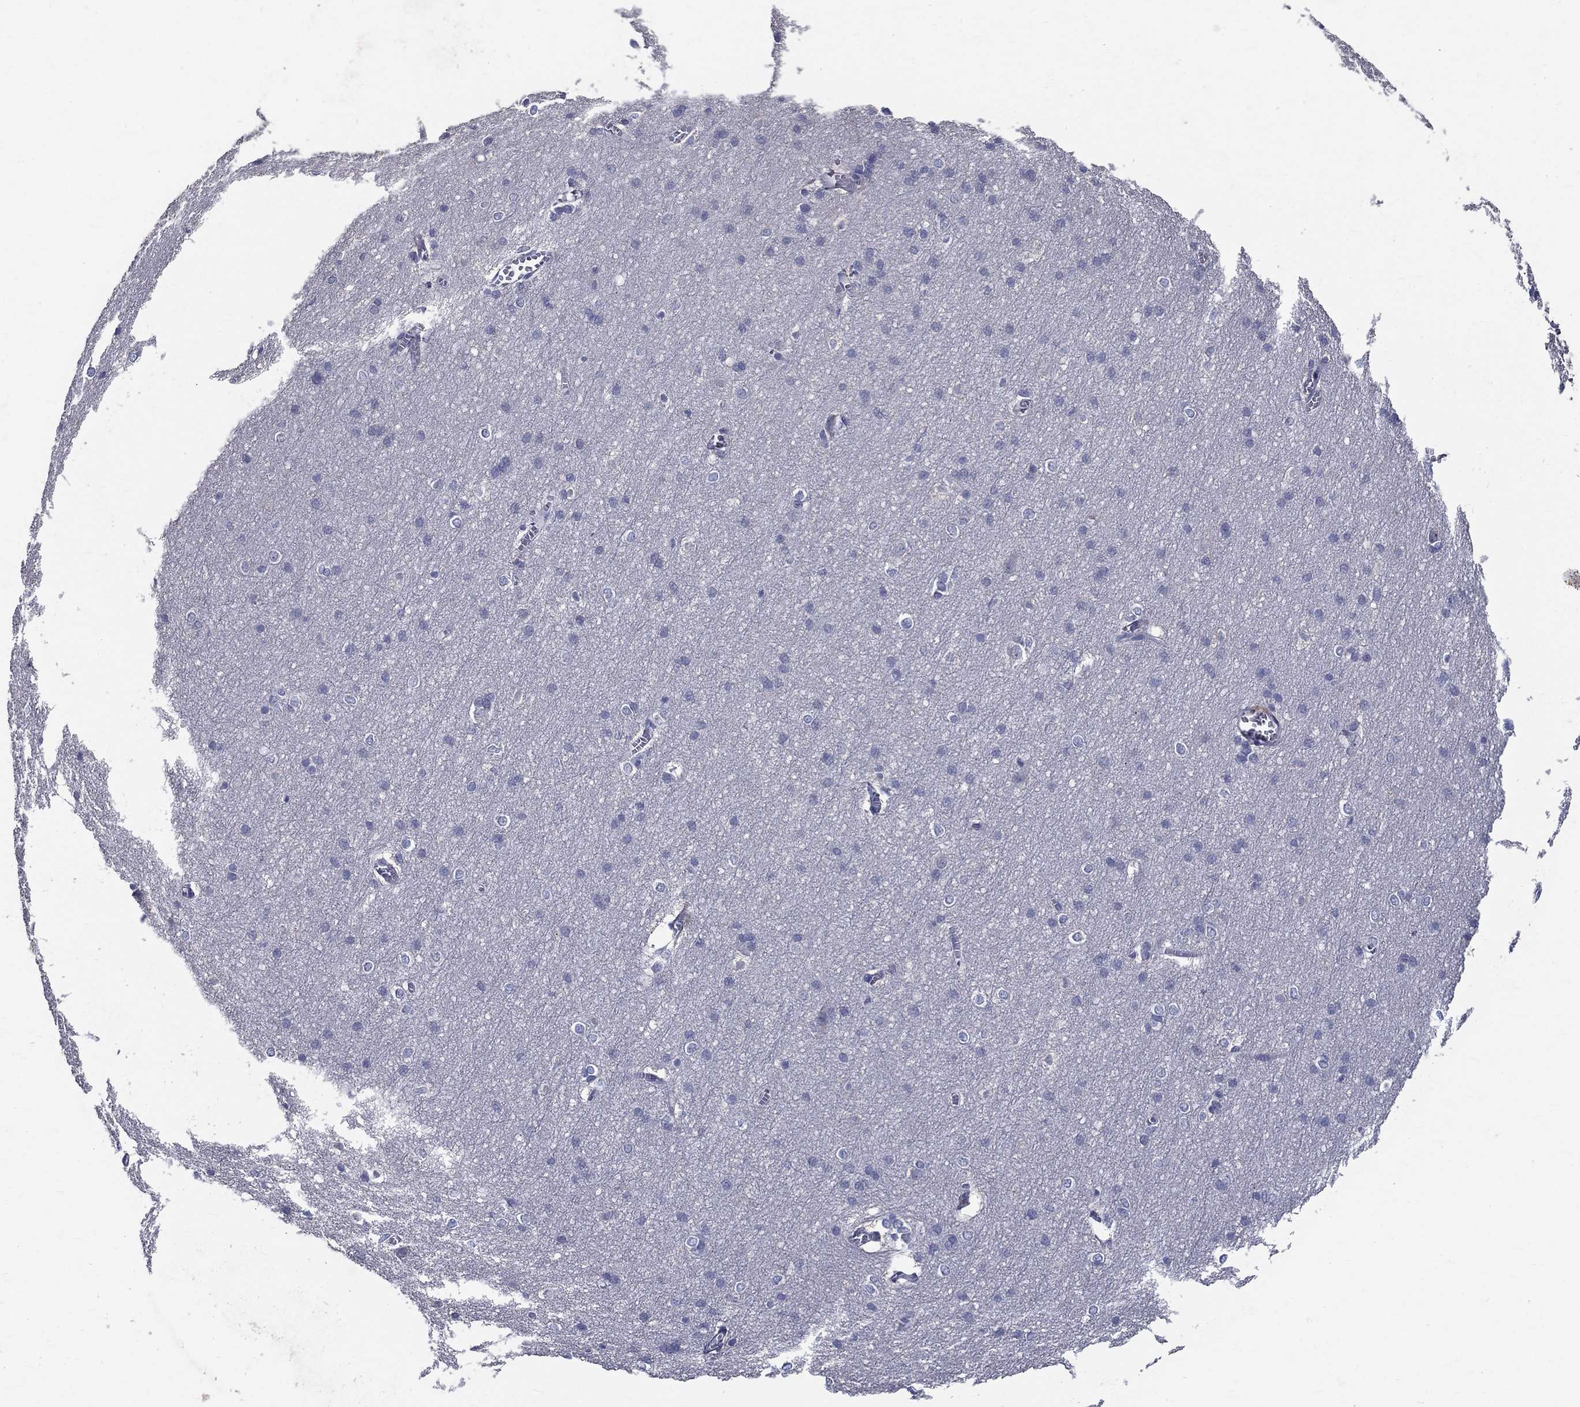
{"staining": {"intensity": "negative", "quantity": "none", "location": "none"}, "tissue": "cerebral cortex", "cell_type": "Endothelial cells", "image_type": "normal", "snomed": [{"axis": "morphology", "description": "Normal tissue, NOS"}, {"axis": "topography", "description": "Cerebral cortex"}], "caption": "Endothelial cells are negative for brown protein staining in normal cerebral cortex. Nuclei are stained in blue.", "gene": "ANXA10", "patient": {"sex": "male", "age": 37}}